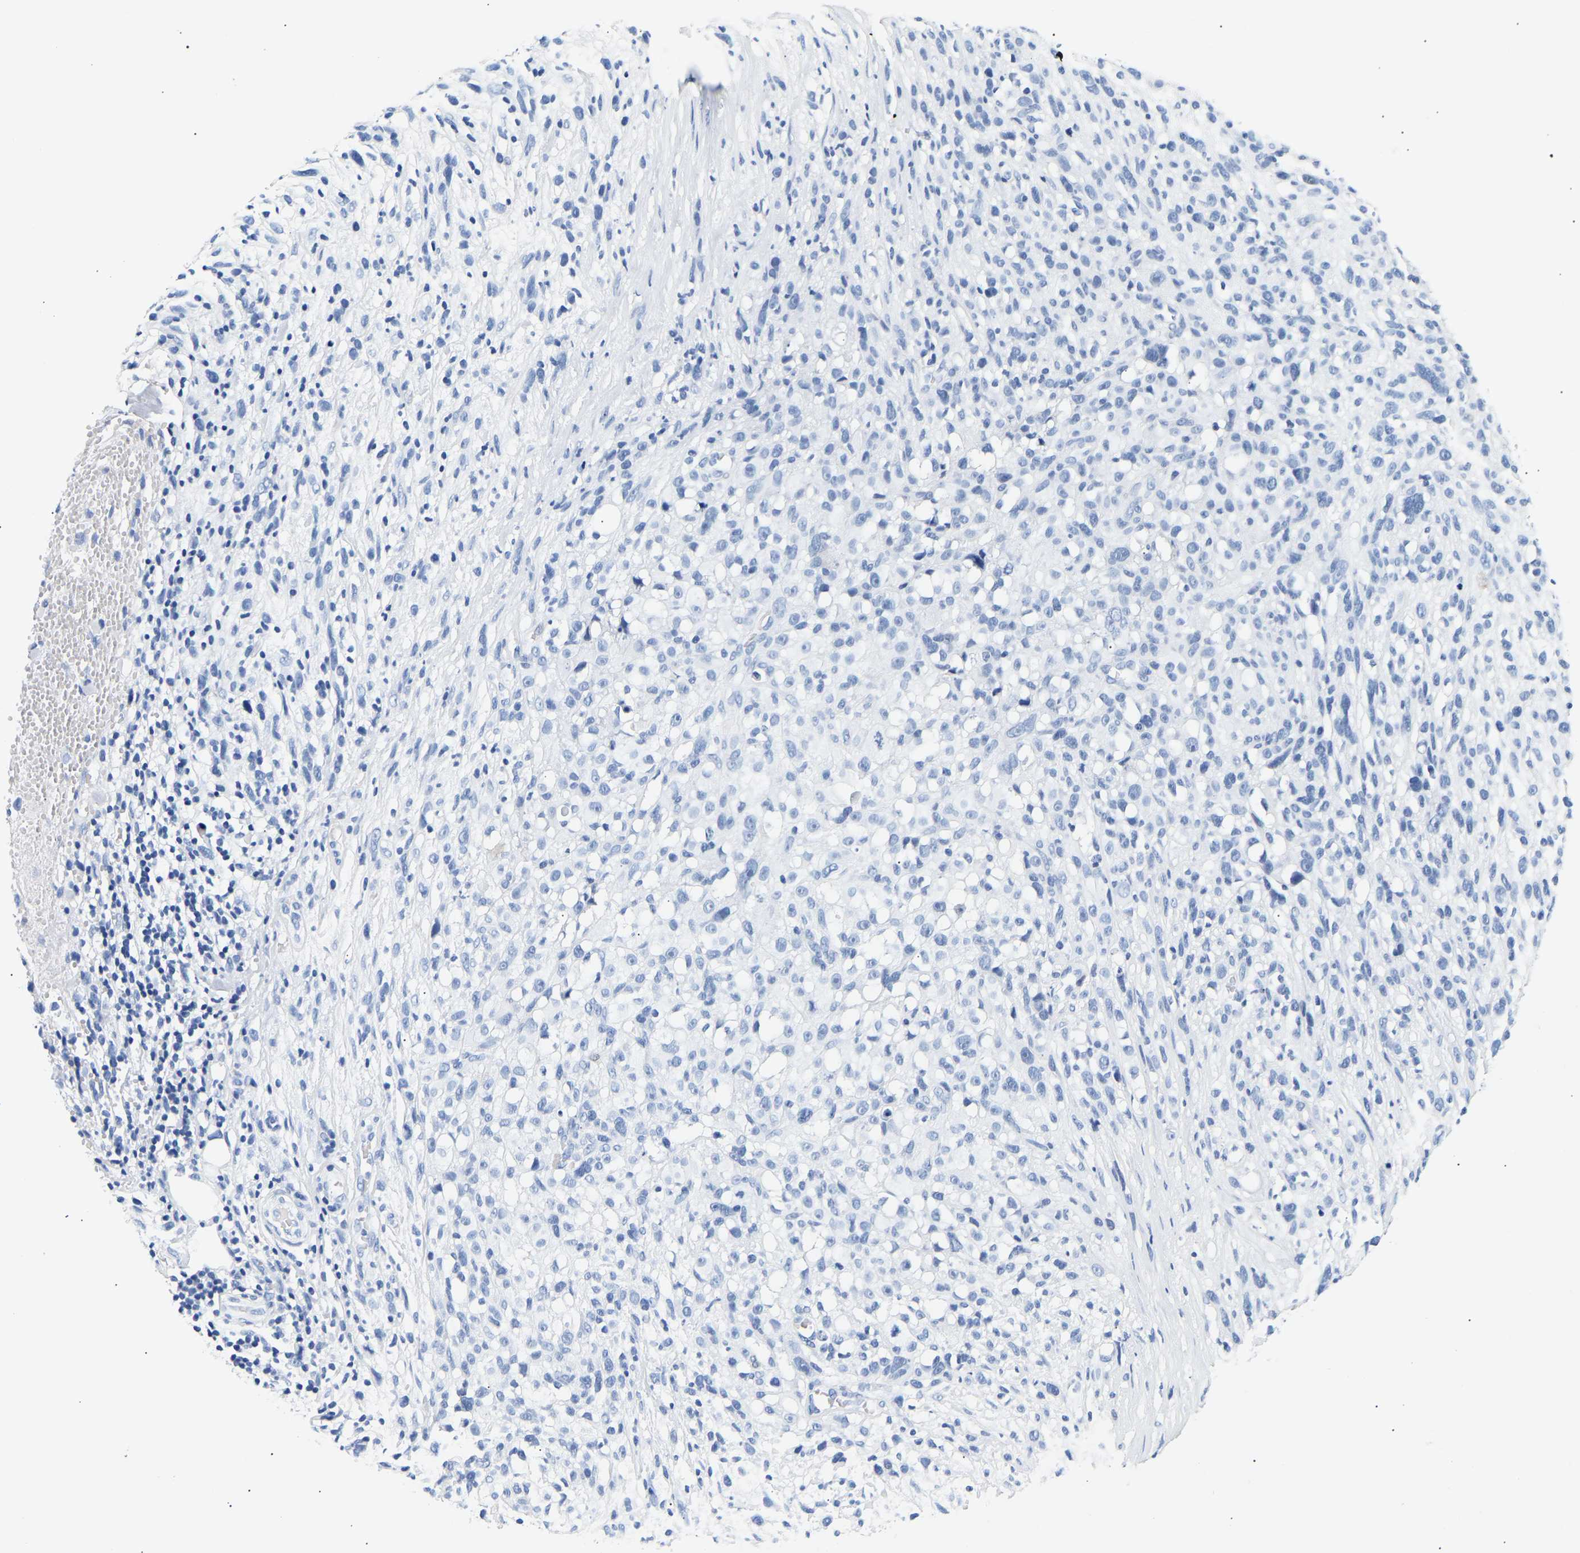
{"staining": {"intensity": "negative", "quantity": "none", "location": "none"}, "tissue": "melanoma", "cell_type": "Tumor cells", "image_type": "cancer", "snomed": [{"axis": "morphology", "description": "Malignant melanoma, NOS"}, {"axis": "topography", "description": "Skin"}], "caption": "Melanoma was stained to show a protein in brown. There is no significant staining in tumor cells. Nuclei are stained in blue.", "gene": "SPINK2", "patient": {"sex": "female", "age": 55}}